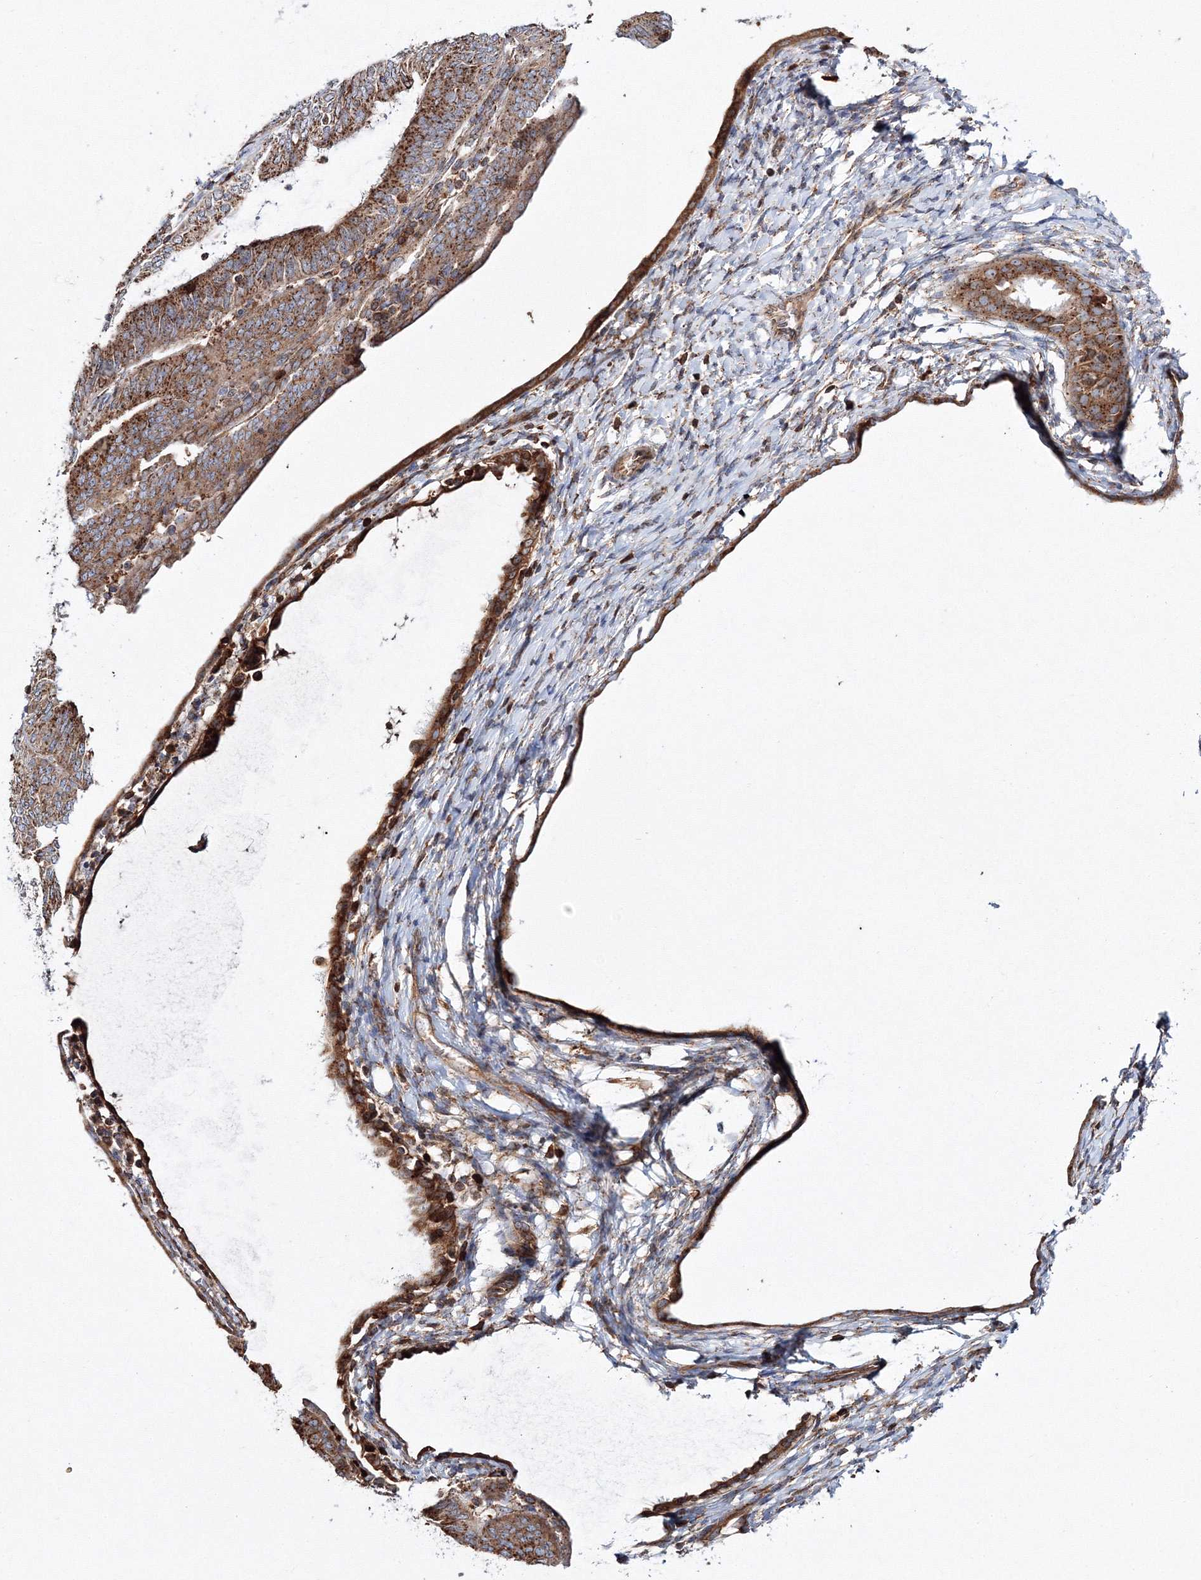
{"staining": {"intensity": "strong", "quantity": ">75%", "location": "cytoplasmic/membranous"}, "tissue": "endometrial cancer", "cell_type": "Tumor cells", "image_type": "cancer", "snomed": [{"axis": "morphology", "description": "Adenocarcinoma, NOS"}, {"axis": "topography", "description": "Endometrium"}], "caption": "Endometrial cancer (adenocarcinoma) was stained to show a protein in brown. There is high levels of strong cytoplasmic/membranous staining in about >75% of tumor cells.", "gene": "ARCN1", "patient": {"sex": "female", "age": 58}}